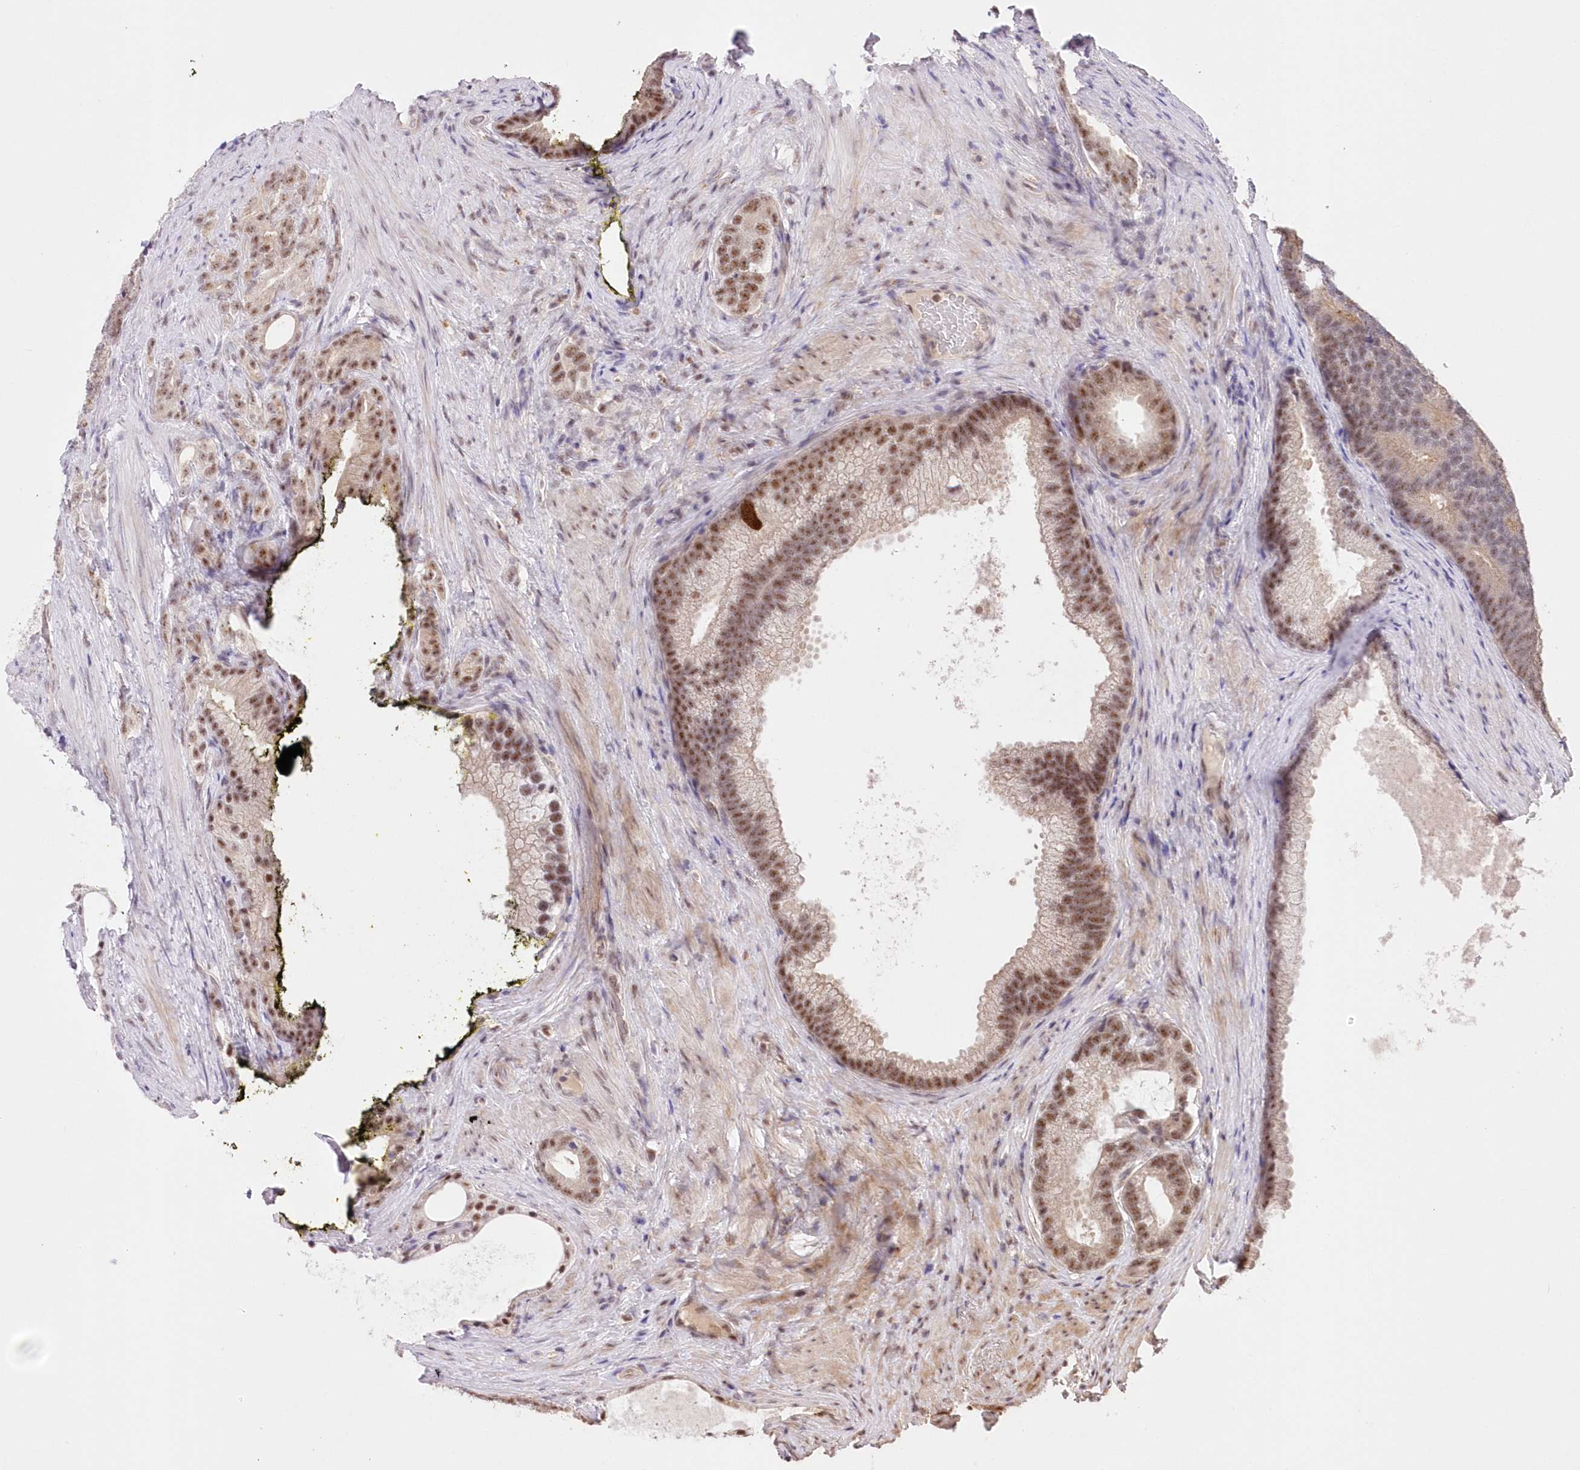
{"staining": {"intensity": "moderate", "quantity": ">75%", "location": "nuclear"}, "tissue": "prostate cancer", "cell_type": "Tumor cells", "image_type": "cancer", "snomed": [{"axis": "morphology", "description": "Adenocarcinoma, Low grade"}, {"axis": "topography", "description": "Prostate"}], "caption": "This is an image of IHC staining of adenocarcinoma (low-grade) (prostate), which shows moderate expression in the nuclear of tumor cells.", "gene": "RBM27", "patient": {"sex": "male", "age": 71}}